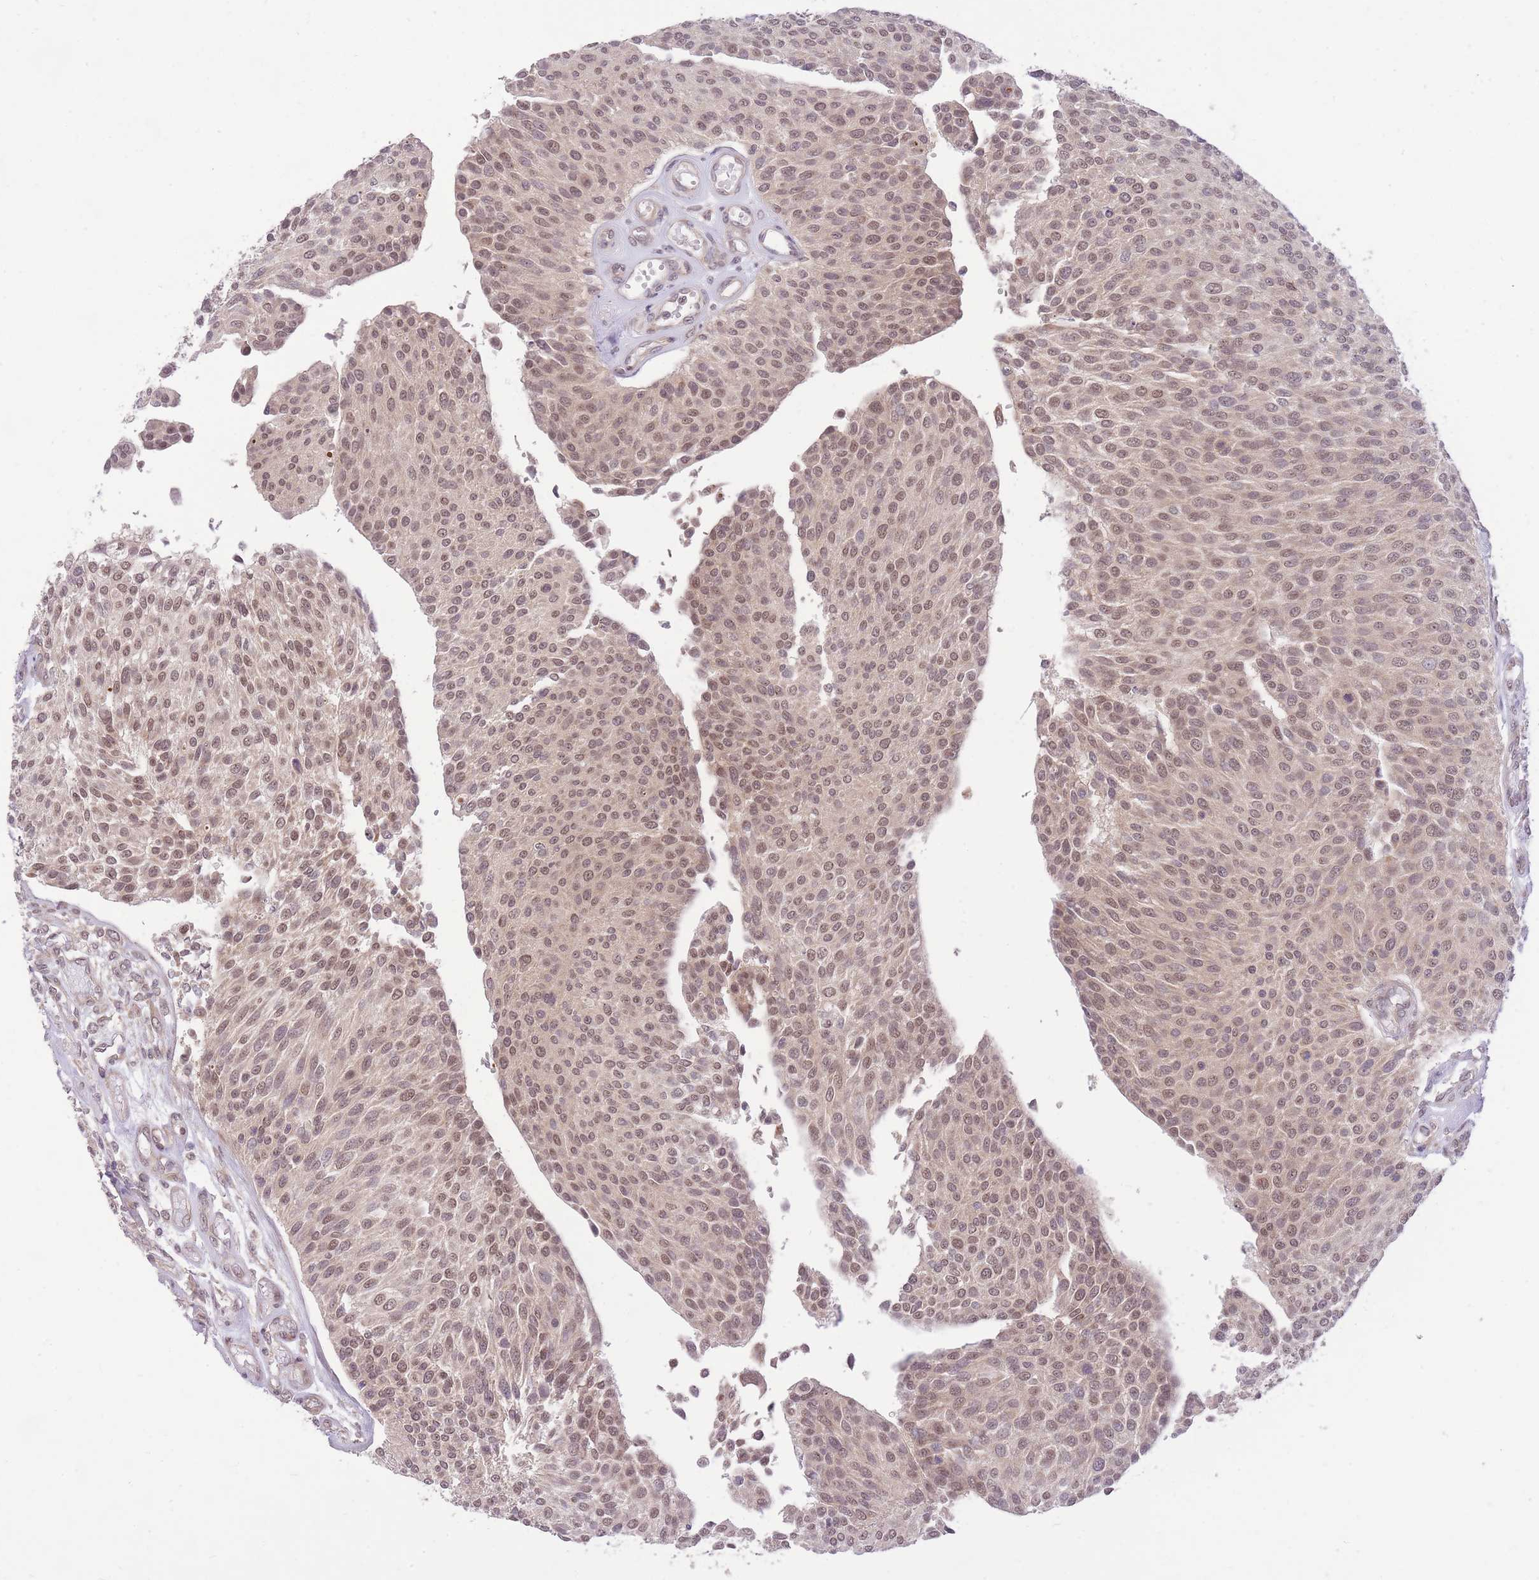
{"staining": {"intensity": "moderate", "quantity": ">75%", "location": "nuclear"}, "tissue": "urothelial cancer", "cell_type": "Tumor cells", "image_type": "cancer", "snomed": [{"axis": "morphology", "description": "Urothelial carcinoma, NOS"}, {"axis": "topography", "description": "Urinary bladder"}], "caption": "A high-resolution micrograph shows immunohistochemistry (IHC) staining of urothelial cancer, which exhibits moderate nuclear positivity in approximately >75% of tumor cells.", "gene": "ELOA2", "patient": {"sex": "male", "age": 55}}